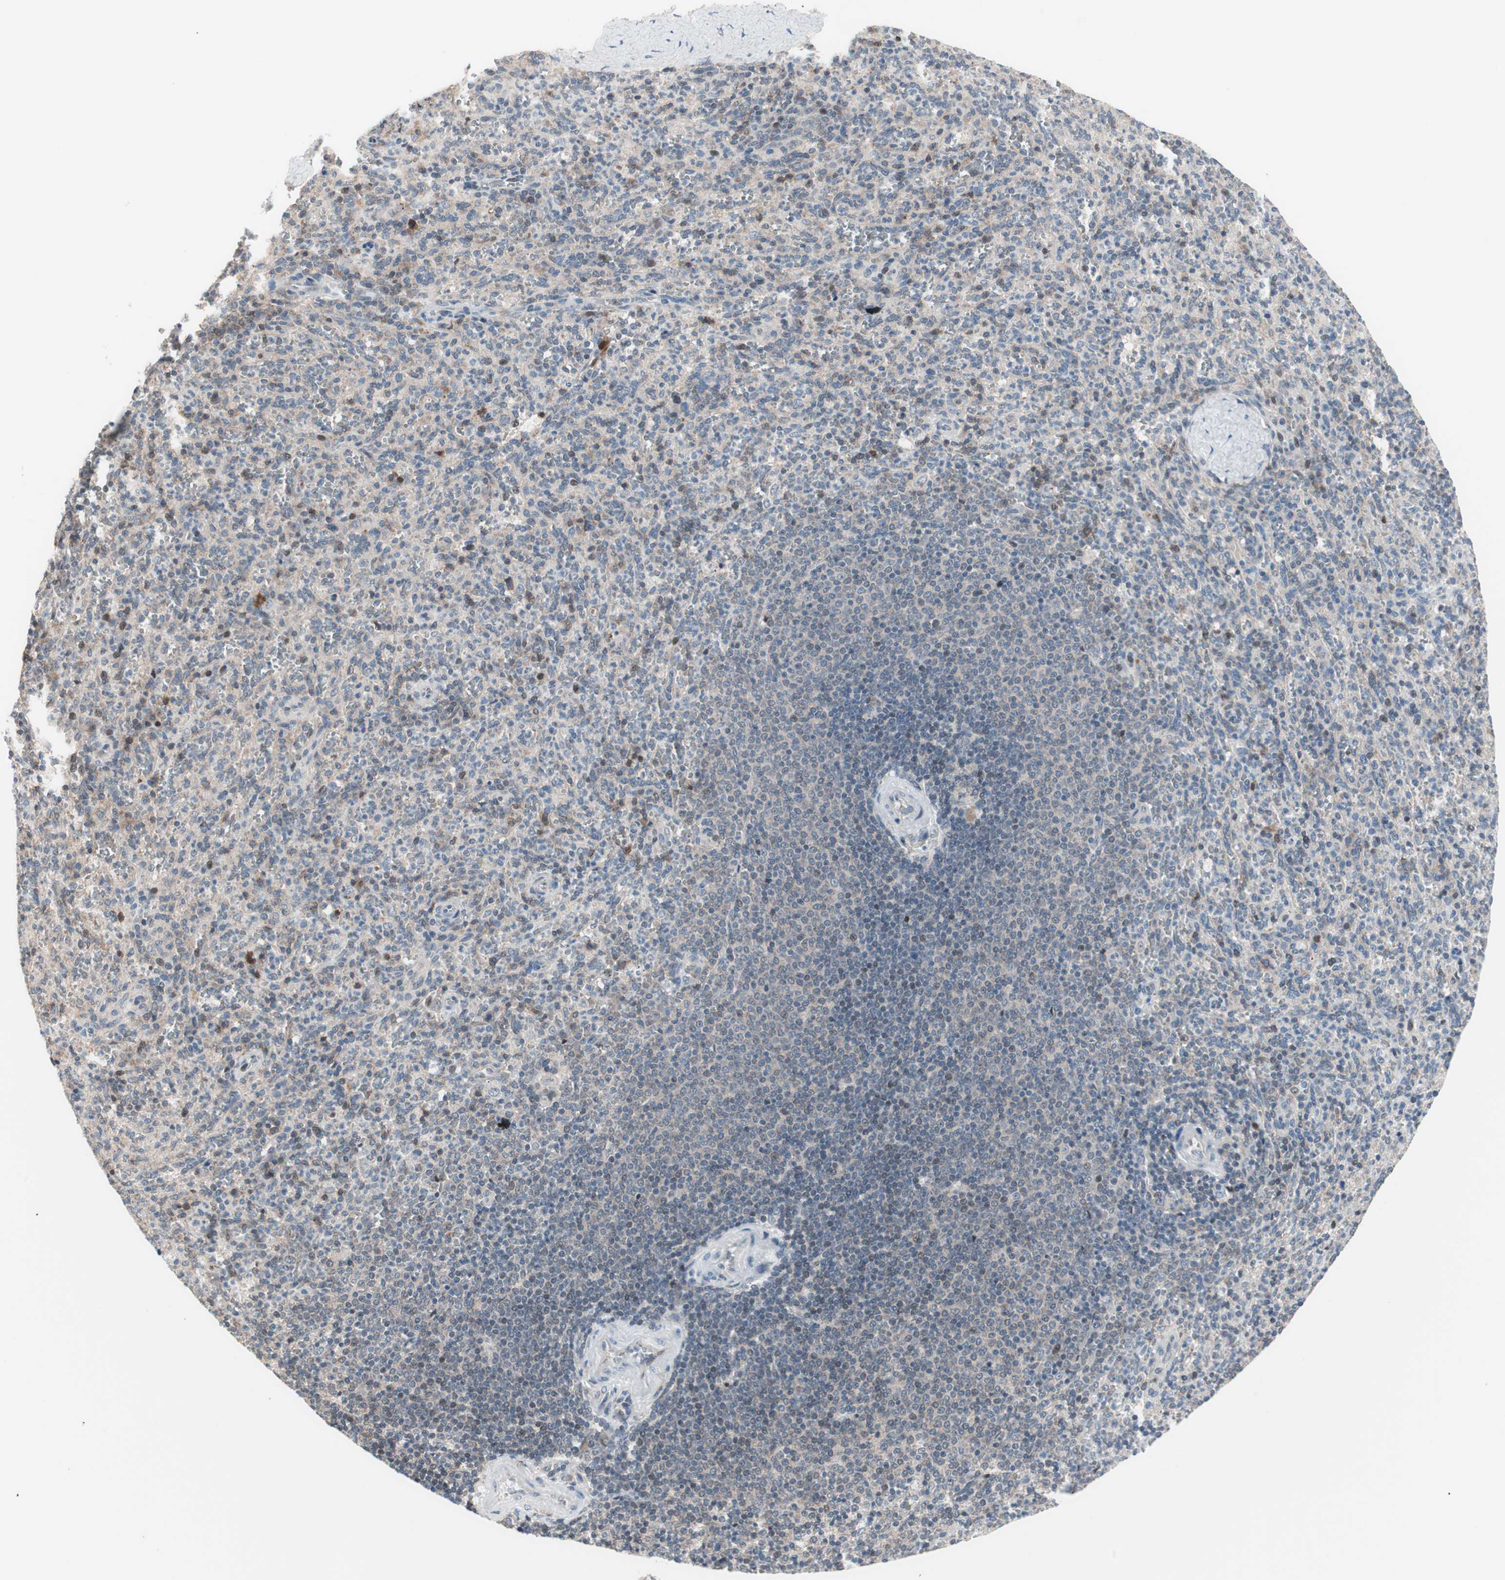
{"staining": {"intensity": "weak", "quantity": "<25%", "location": "cytoplasmic/membranous"}, "tissue": "spleen", "cell_type": "Cells in red pulp", "image_type": "normal", "snomed": [{"axis": "morphology", "description": "Normal tissue, NOS"}, {"axis": "topography", "description": "Spleen"}], "caption": "Micrograph shows no significant protein staining in cells in red pulp of unremarkable spleen.", "gene": "POLH", "patient": {"sex": "male", "age": 36}}